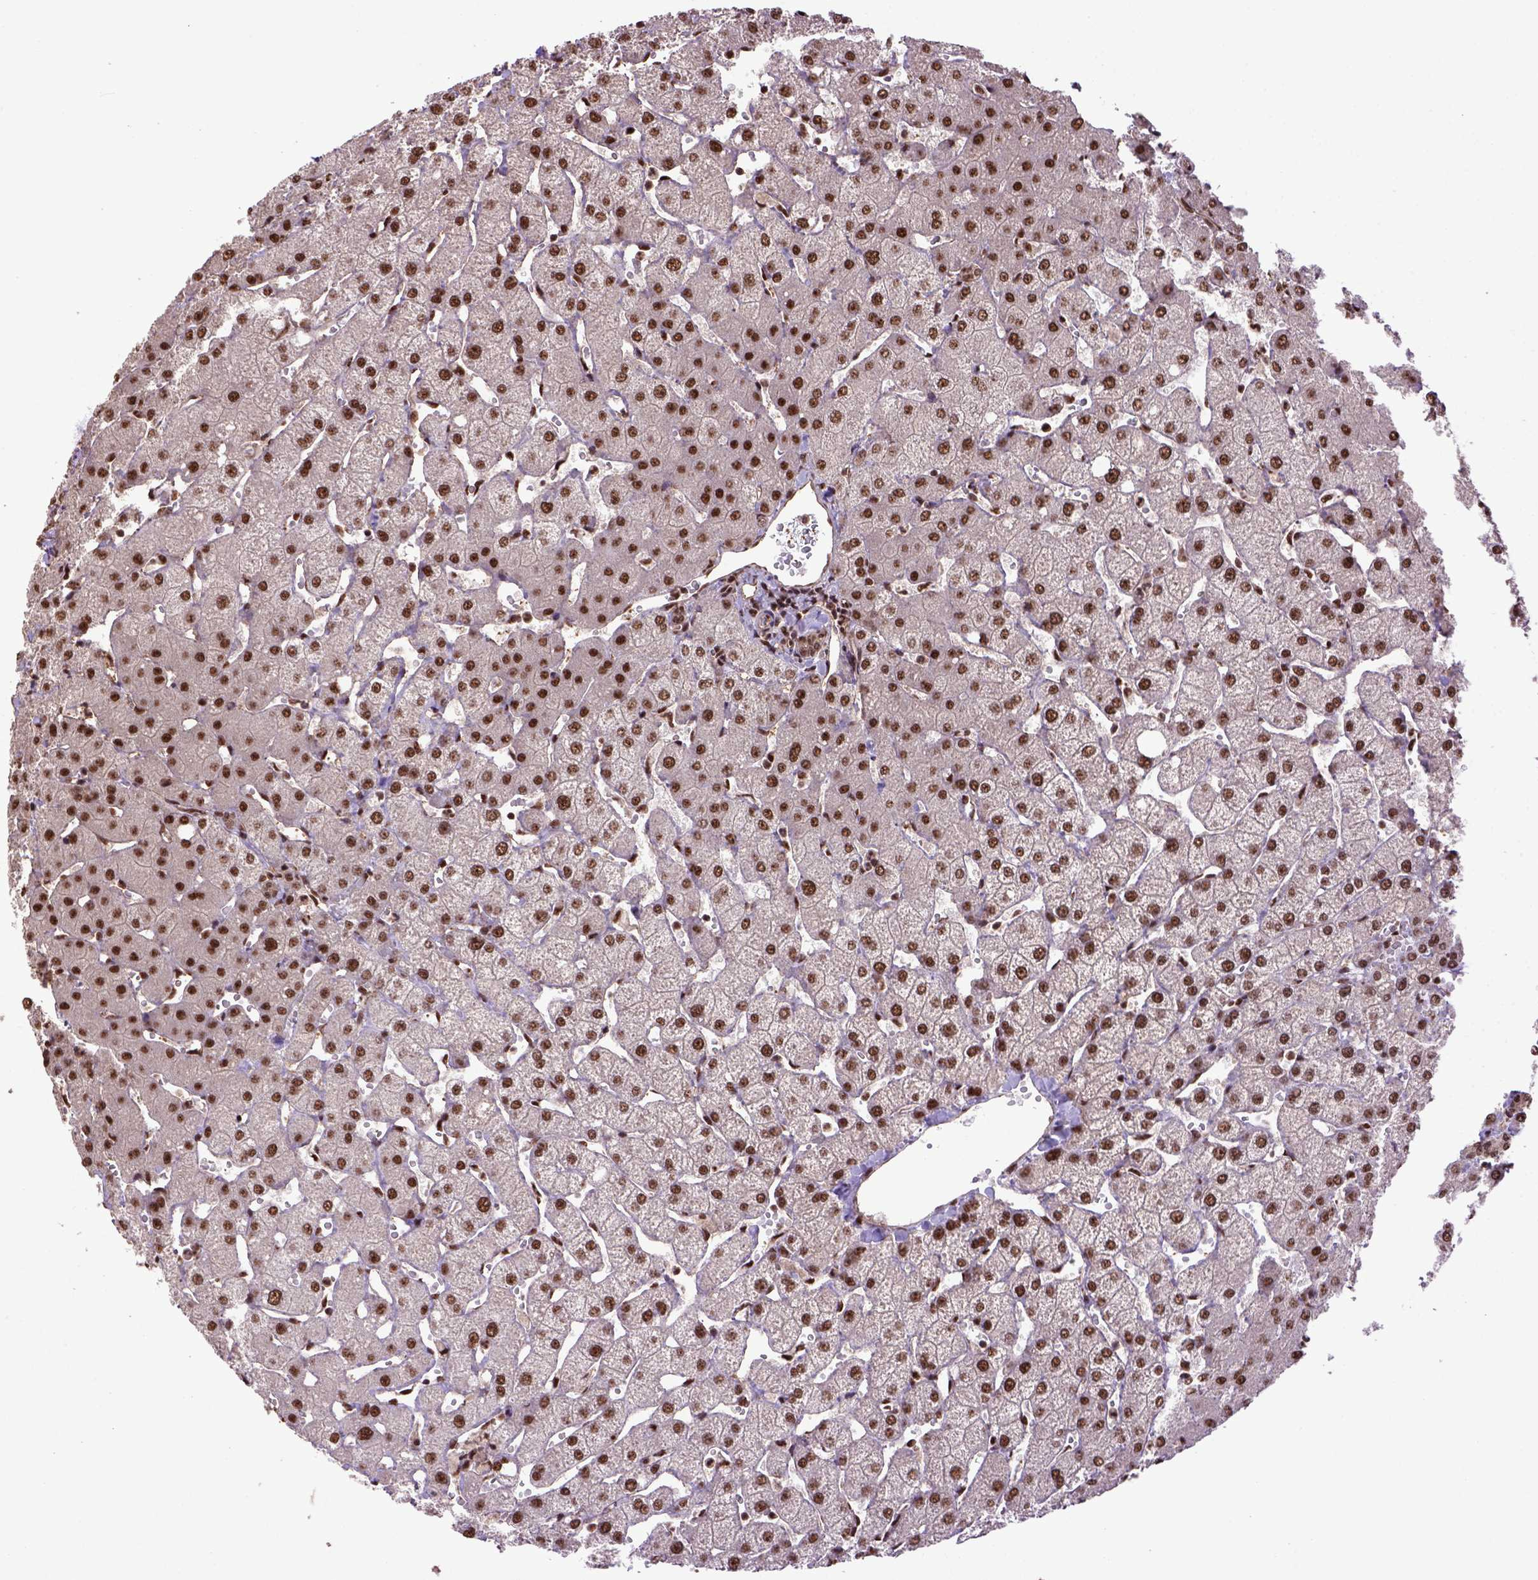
{"staining": {"intensity": "strong", "quantity": ">75%", "location": "nuclear"}, "tissue": "liver", "cell_type": "Cholangiocytes", "image_type": "normal", "snomed": [{"axis": "morphology", "description": "Normal tissue, NOS"}, {"axis": "topography", "description": "Liver"}], "caption": "This micrograph exhibits IHC staining of benign liver, with high strong nuclear staining in about >75% of cholangiocytes.", "gene": "PPIG", "patient": {"sex": "female", "age": 54}}